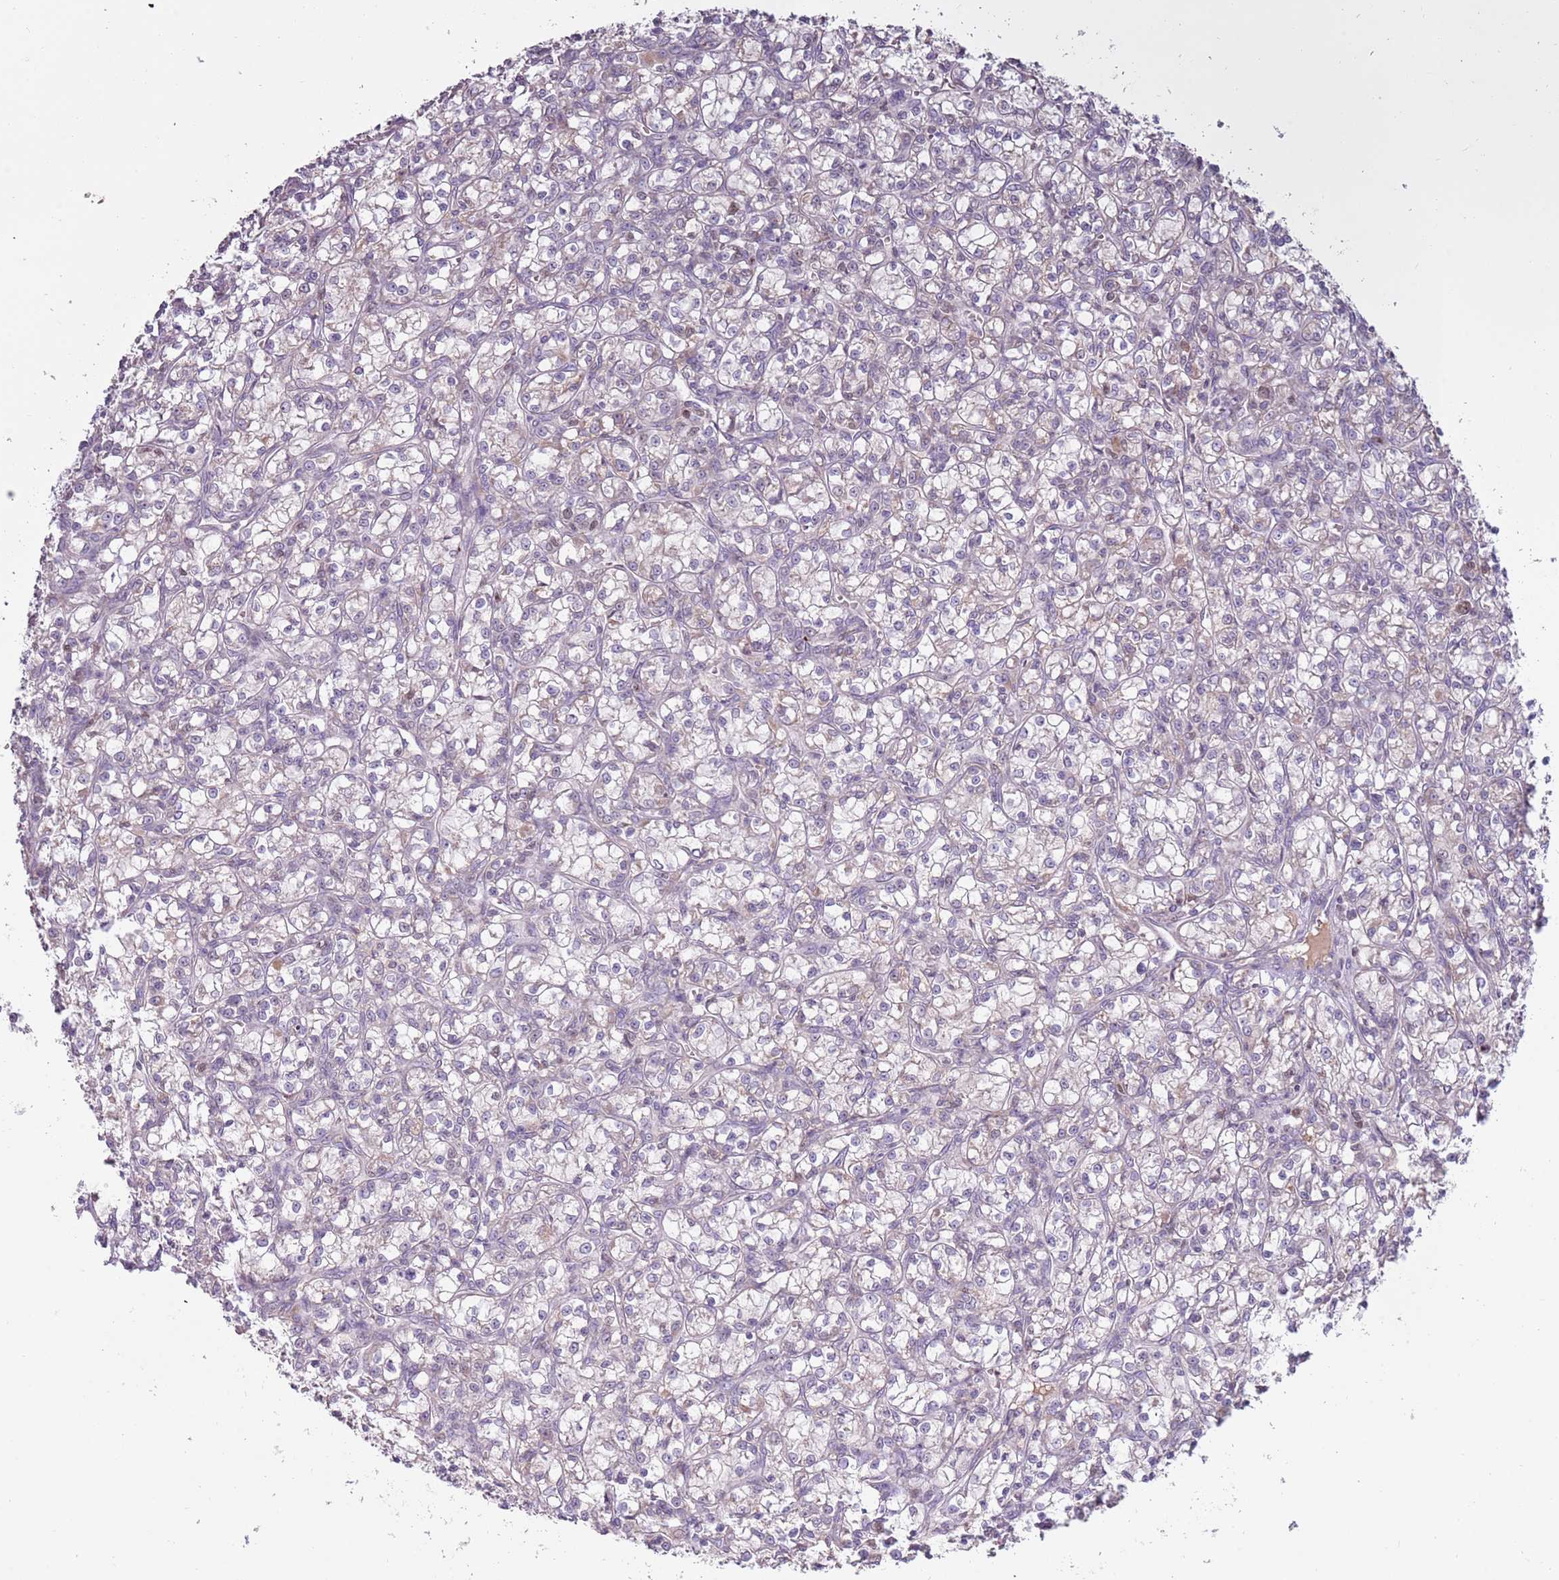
{"staining": {"intensity": "negative", "quantity": "none", "location": "none"}, "tissue": "renal cancer", "cell_type": "Tumor cells", "image_type": "cancer", "snomed": [{"axis": "morphology", "description": "Adenocarcinoma, NOS"}, {"axis": "topography", "description": "Kidney"}], "caption": "Tumor cells show no significant positivity in renal adenocarcinoma. (Stains: DAB (3,3'-diaminobenzidine) IHC with hematoxylin counter stain, Microscopy: brightfield microscopy at high magnification).", "gene": "SYS1", "patient": {"sex": "female", "age": 59}}